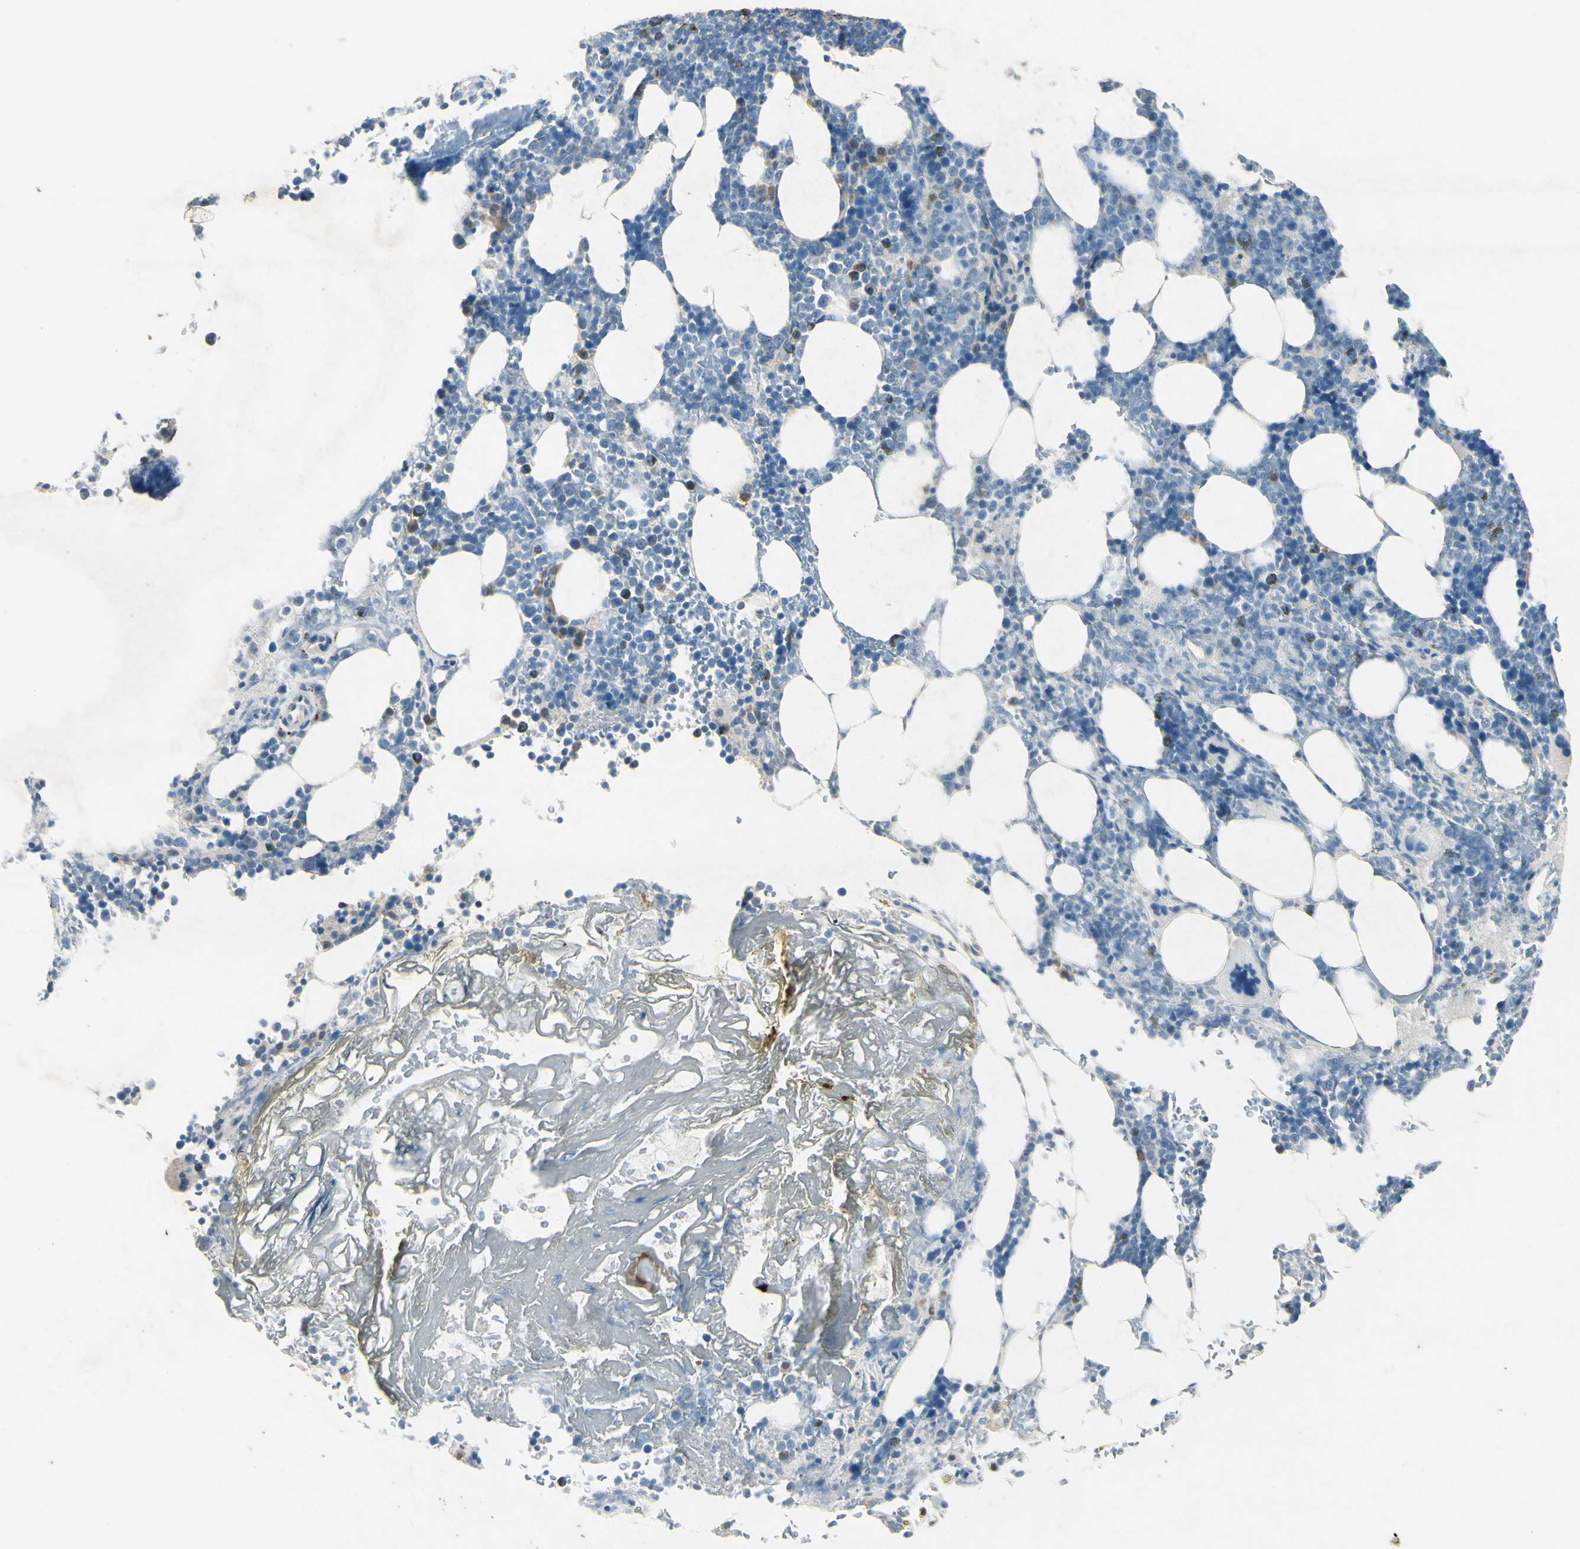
{"staining": {"intensity": "moderate", "quantity": "<25%", "location": "cytoplasmic/membranous"}, "tissue": "bone marrow", "cell_type": "Hematopoietic cells", "image_type": "normal", "snomed": [{"axis": "morphology", "description": "Normal tissue, NOS"}, {"axis": "topography", "description": "Bone marrow"}], "caption": "Human bone marrow stained for a protein (brown) shows moderate cytoplasmic/membranous positive expression in approximately <25% of hematopoietic cells.", "gene": "SNAP91", "patient": {"sex": "female", "age": 73}}